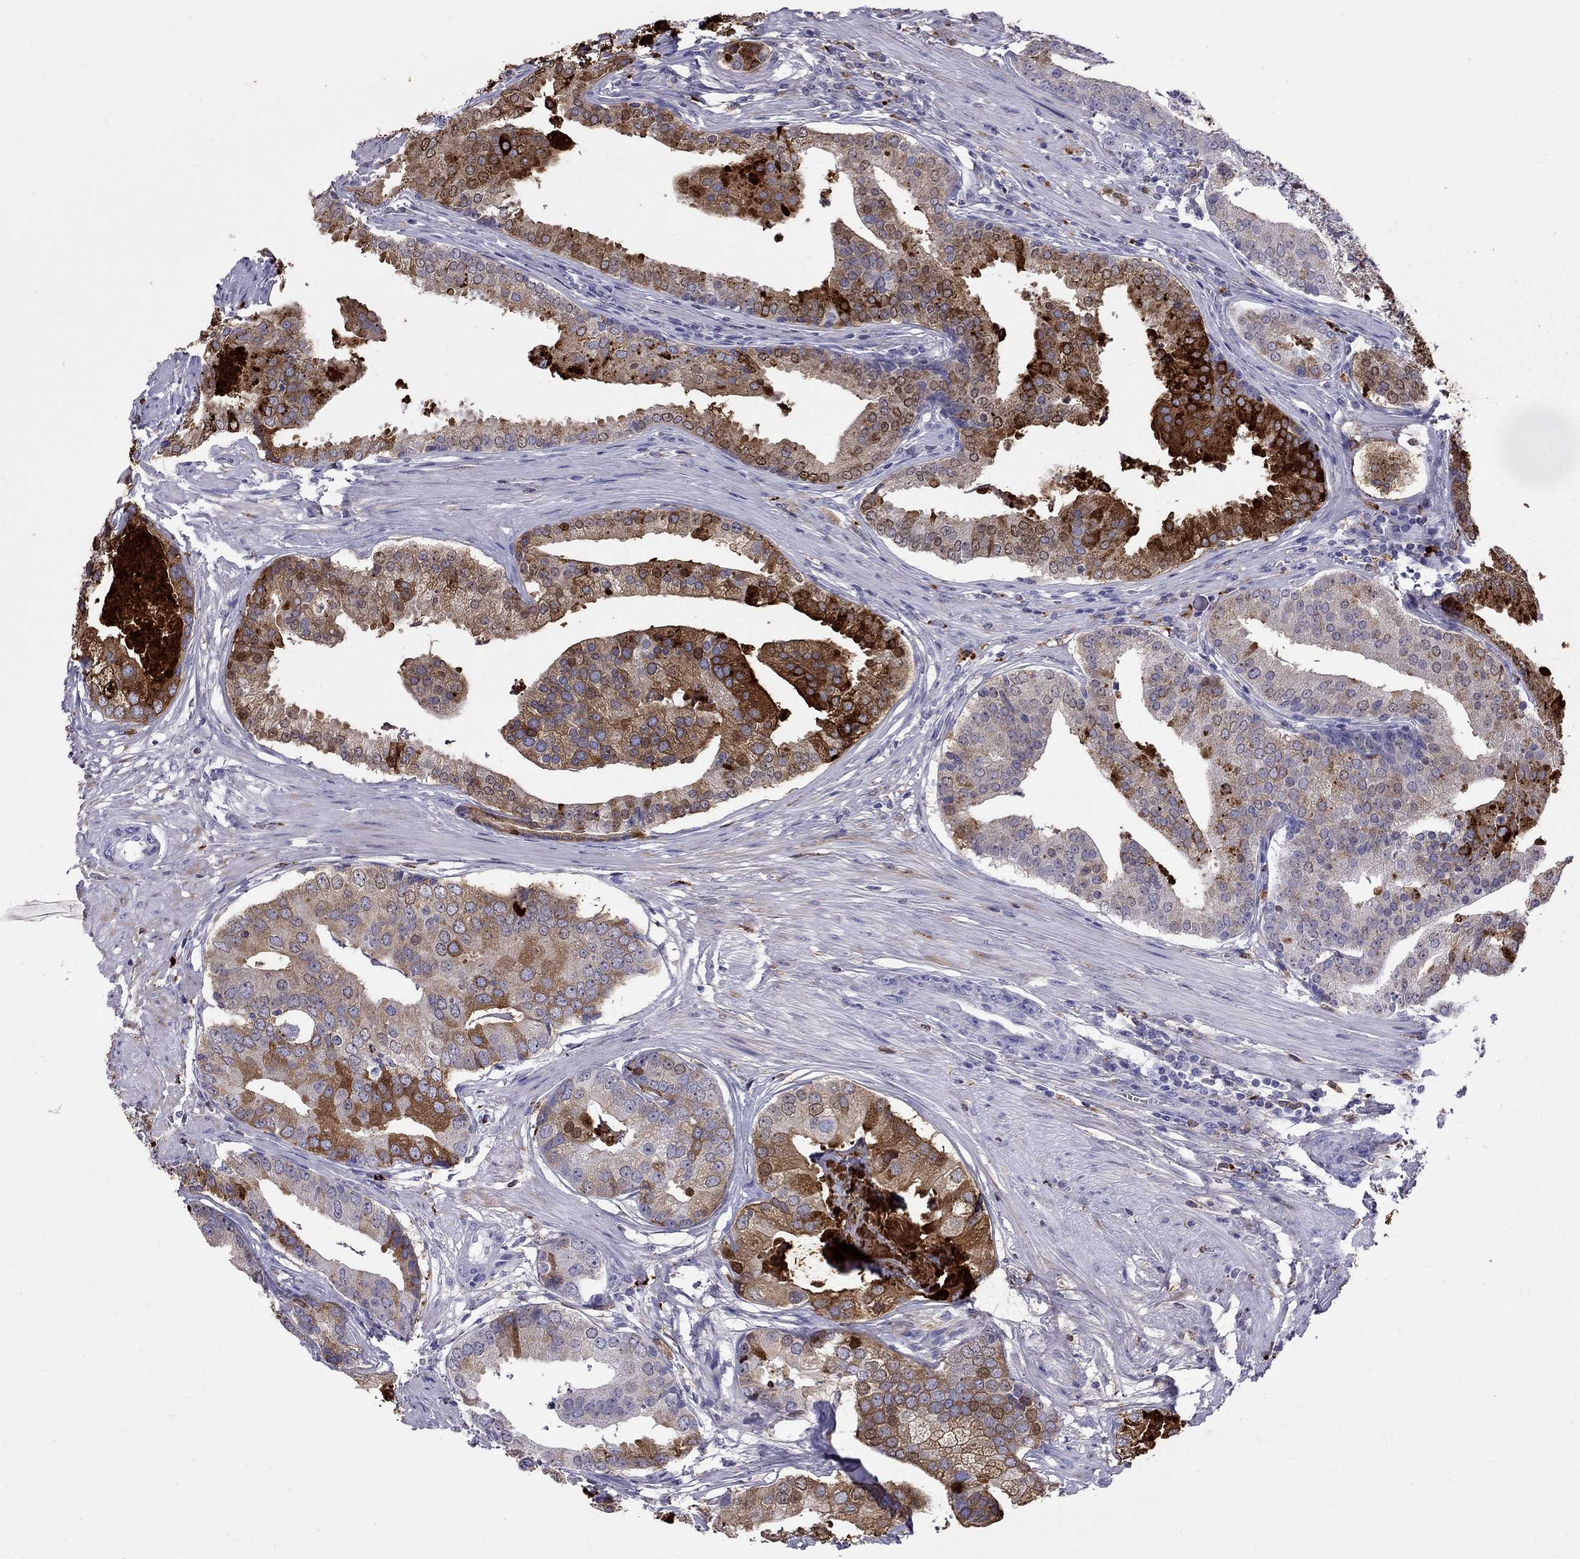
{"staining": {"intensity": "strong", "quantity": "<25%", "location": "cytoplasmic/membranous"}, "tissue": "prostate cancer", "cell_type": "Tumor cells", "image_type": "cancer", "snomed": [{"axis": "morphology", "description": "Adenocarcinoma, NOS"}, {"axis": "topography", "description": "Prostate and seminal vesicle, NOS"}, {"axis": "topography", "description": "Prostate"}], "caption": "Adenocarcinoma (prostate) stained with DAB immunohistochemistry (IHC) demonstrates medium levels of strong cytoplasmic/membranous staining in approximately <25% of tumor cells.", "gene": "SERPINA3", "patient": {"sex": "male", "age": 44}}